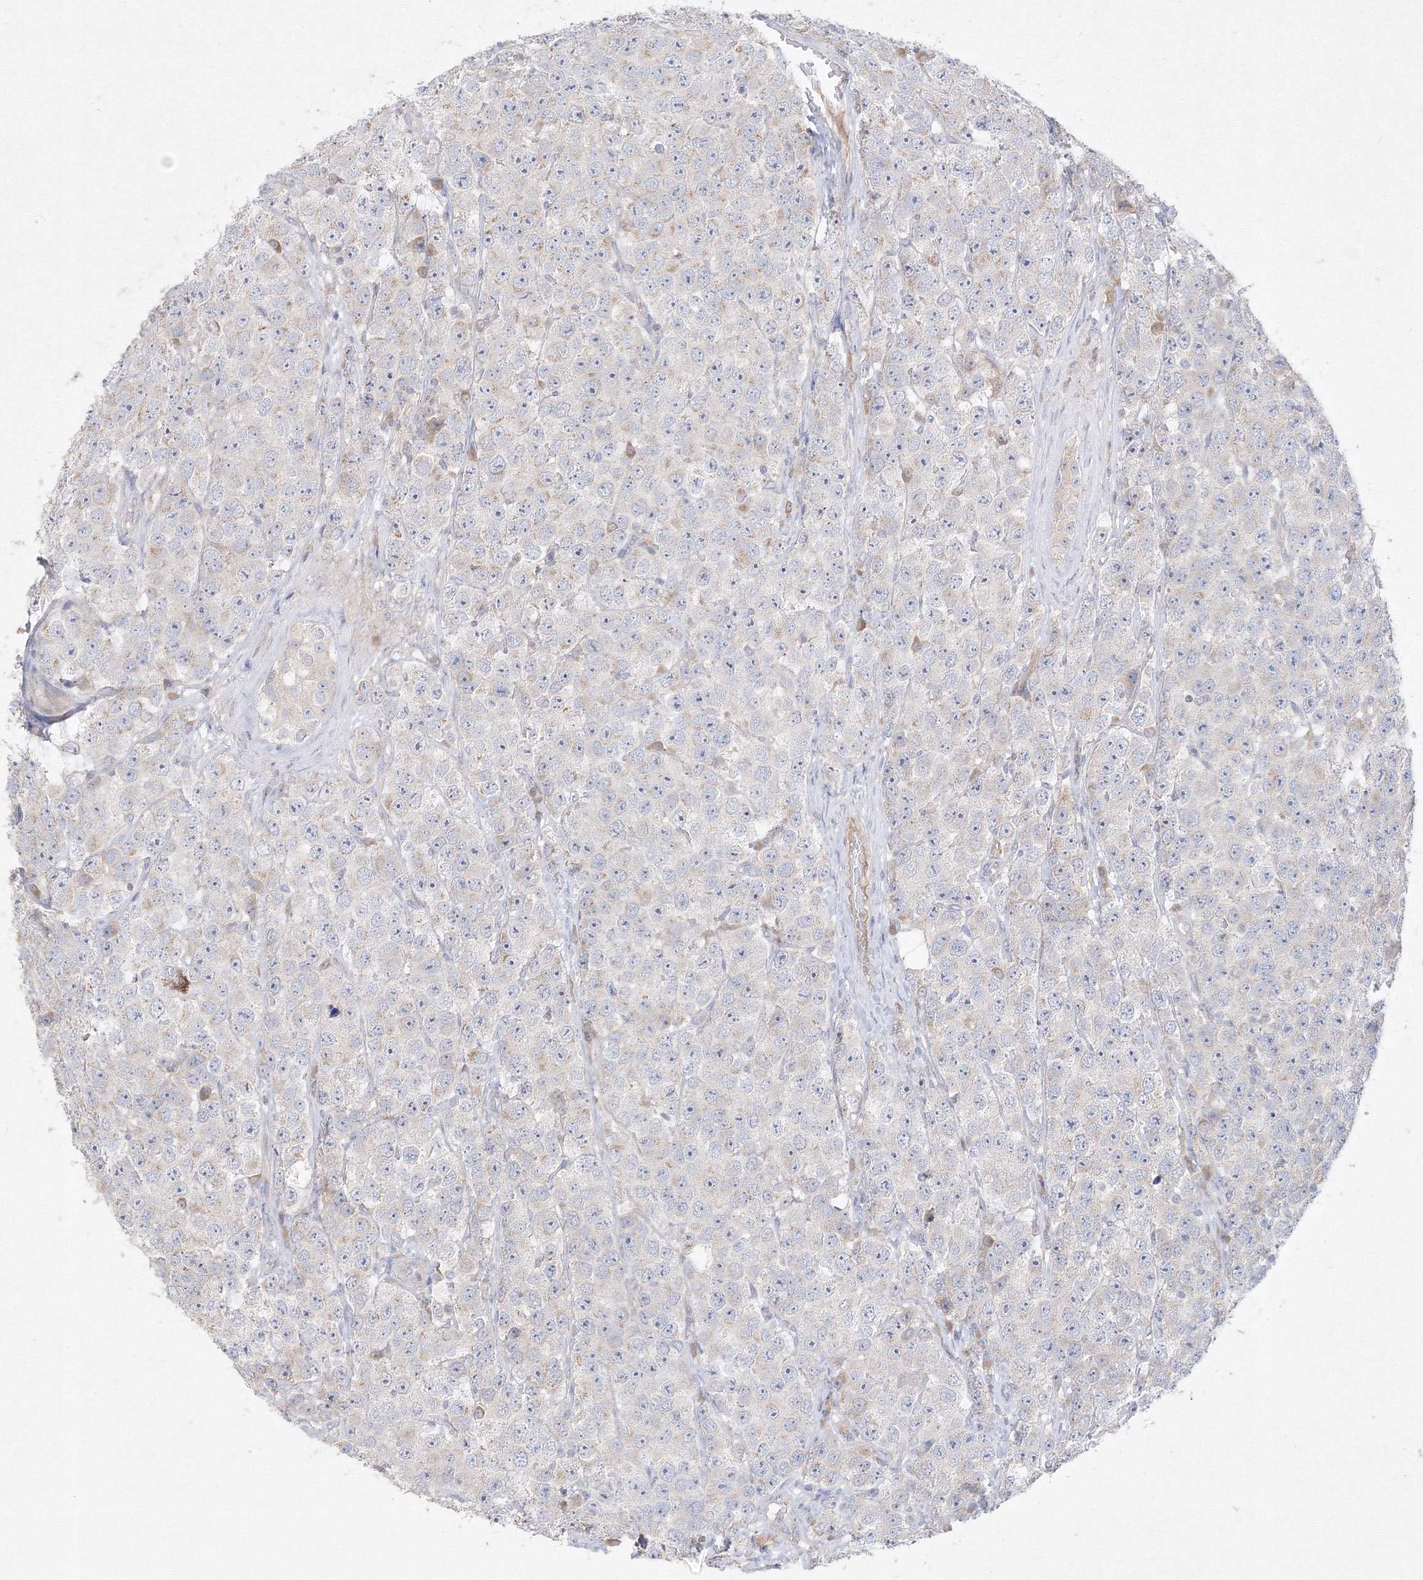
{"staining": {"intensity": "moderate", "quantity": "<25%", "location": "cytoplasmic/membranous"}, "tissue": "testis cancer", "cell_type": "Tumor cells", "image_type": "cancer", "snomed": [{"axis": "morphology", "description": "Seminoma, NOS"}, {"axis": "topography", "description": "Testis"}], "caption": "Protein staining shows moderate cytoplasmic/membranous expression in approximately <25% of tumor cells in testis seminoma.", "gene": "FBXL8", "patient": {"sex": "male", "age": 28}}